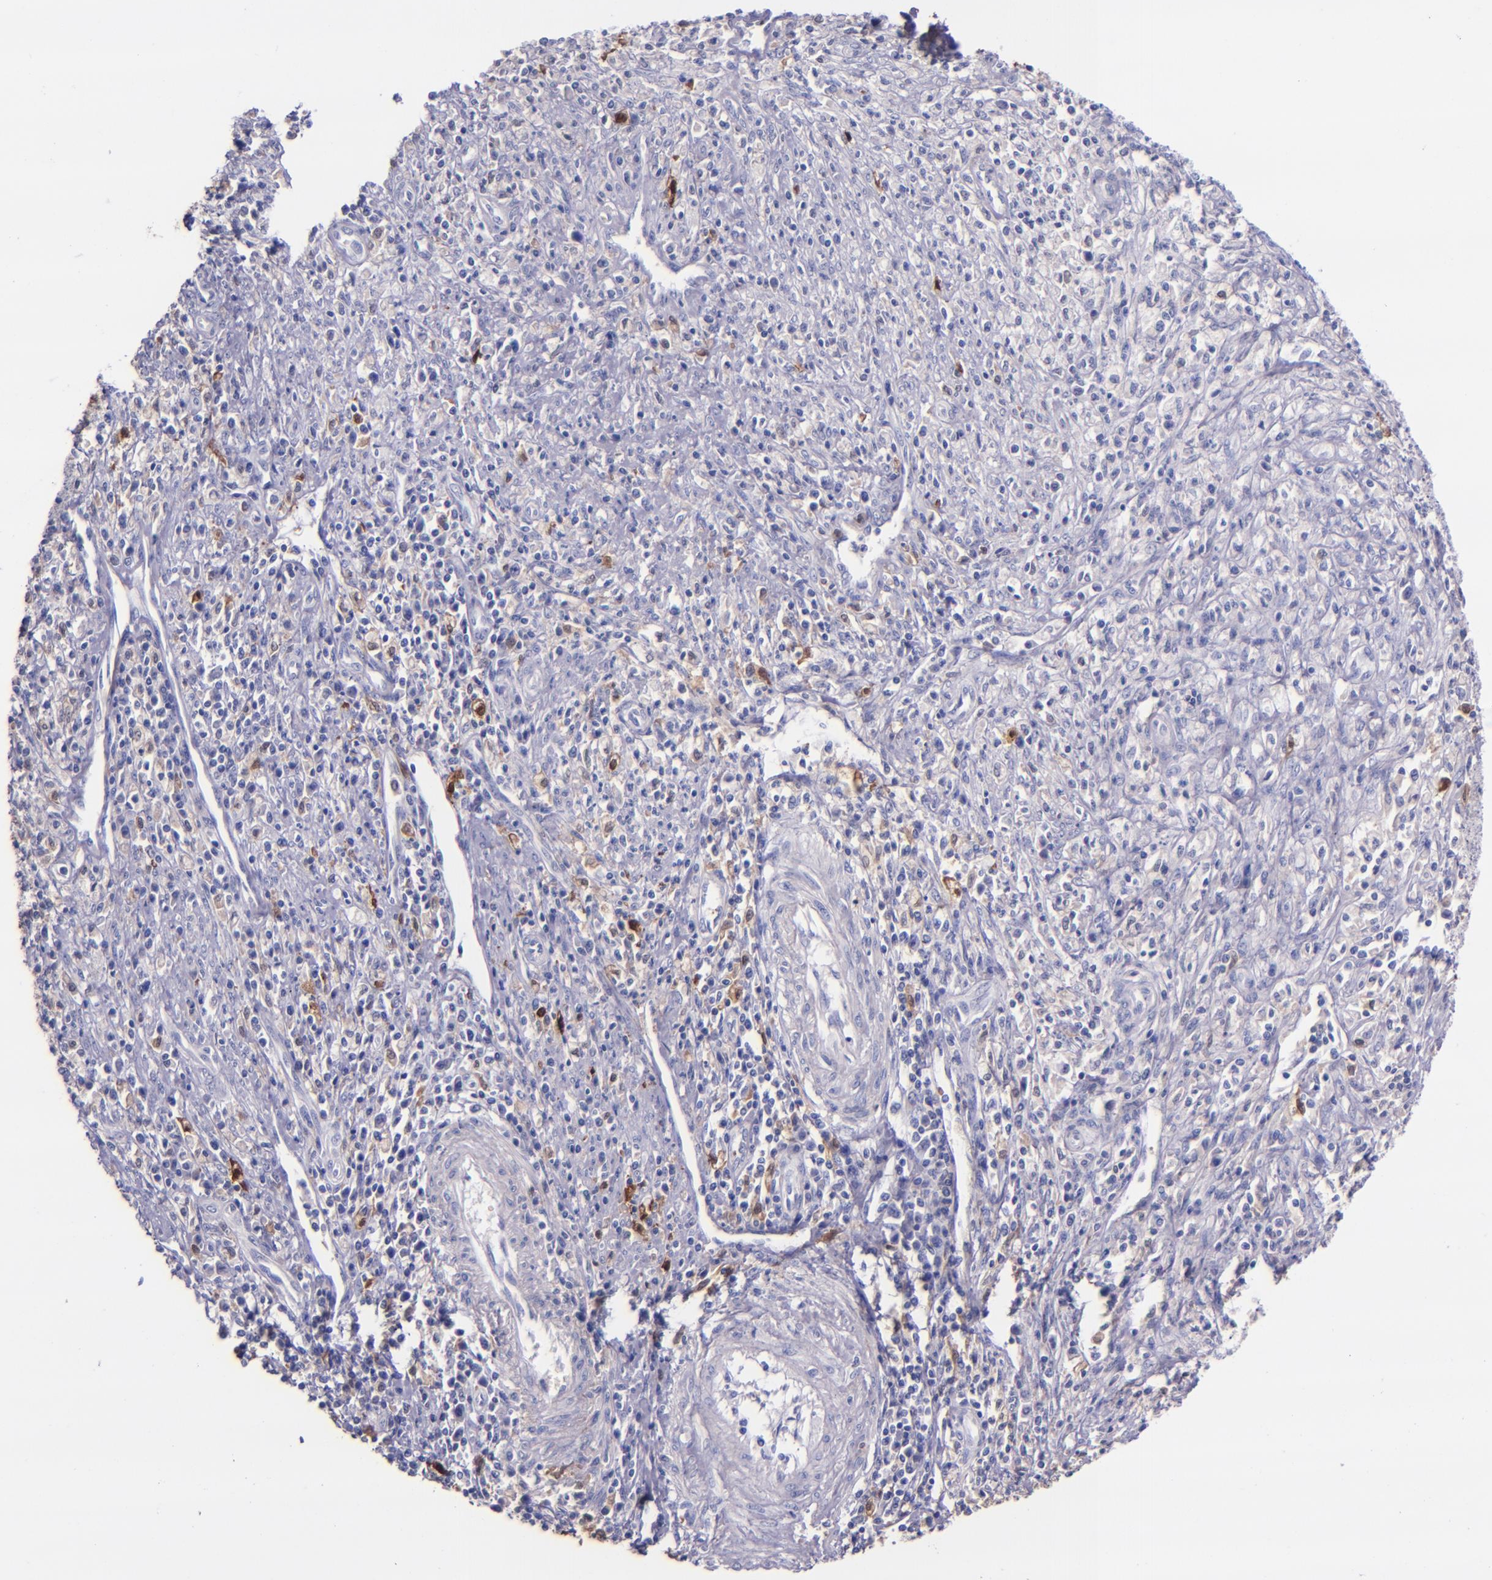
{"staining": {"intensity": "negative", "quantity": "none", "location": "none"}, "tissue": "cervical cancer", "cell_type": "Tumor cells", "image_type": "cancer", "snomed": [{"axis": "morphology", "description": "Adenocarcinoma, NOS"}, {"axis": "topography", "description": "Cervix"}], "caption": "The photomicrograph demonstrates no staining of tumor cells in cervical cancer. (DAB immunohistochemistry with hematoxylin counter stain).", "gene": "F13A1", "patient": {"sex": "female", "age": 36}}